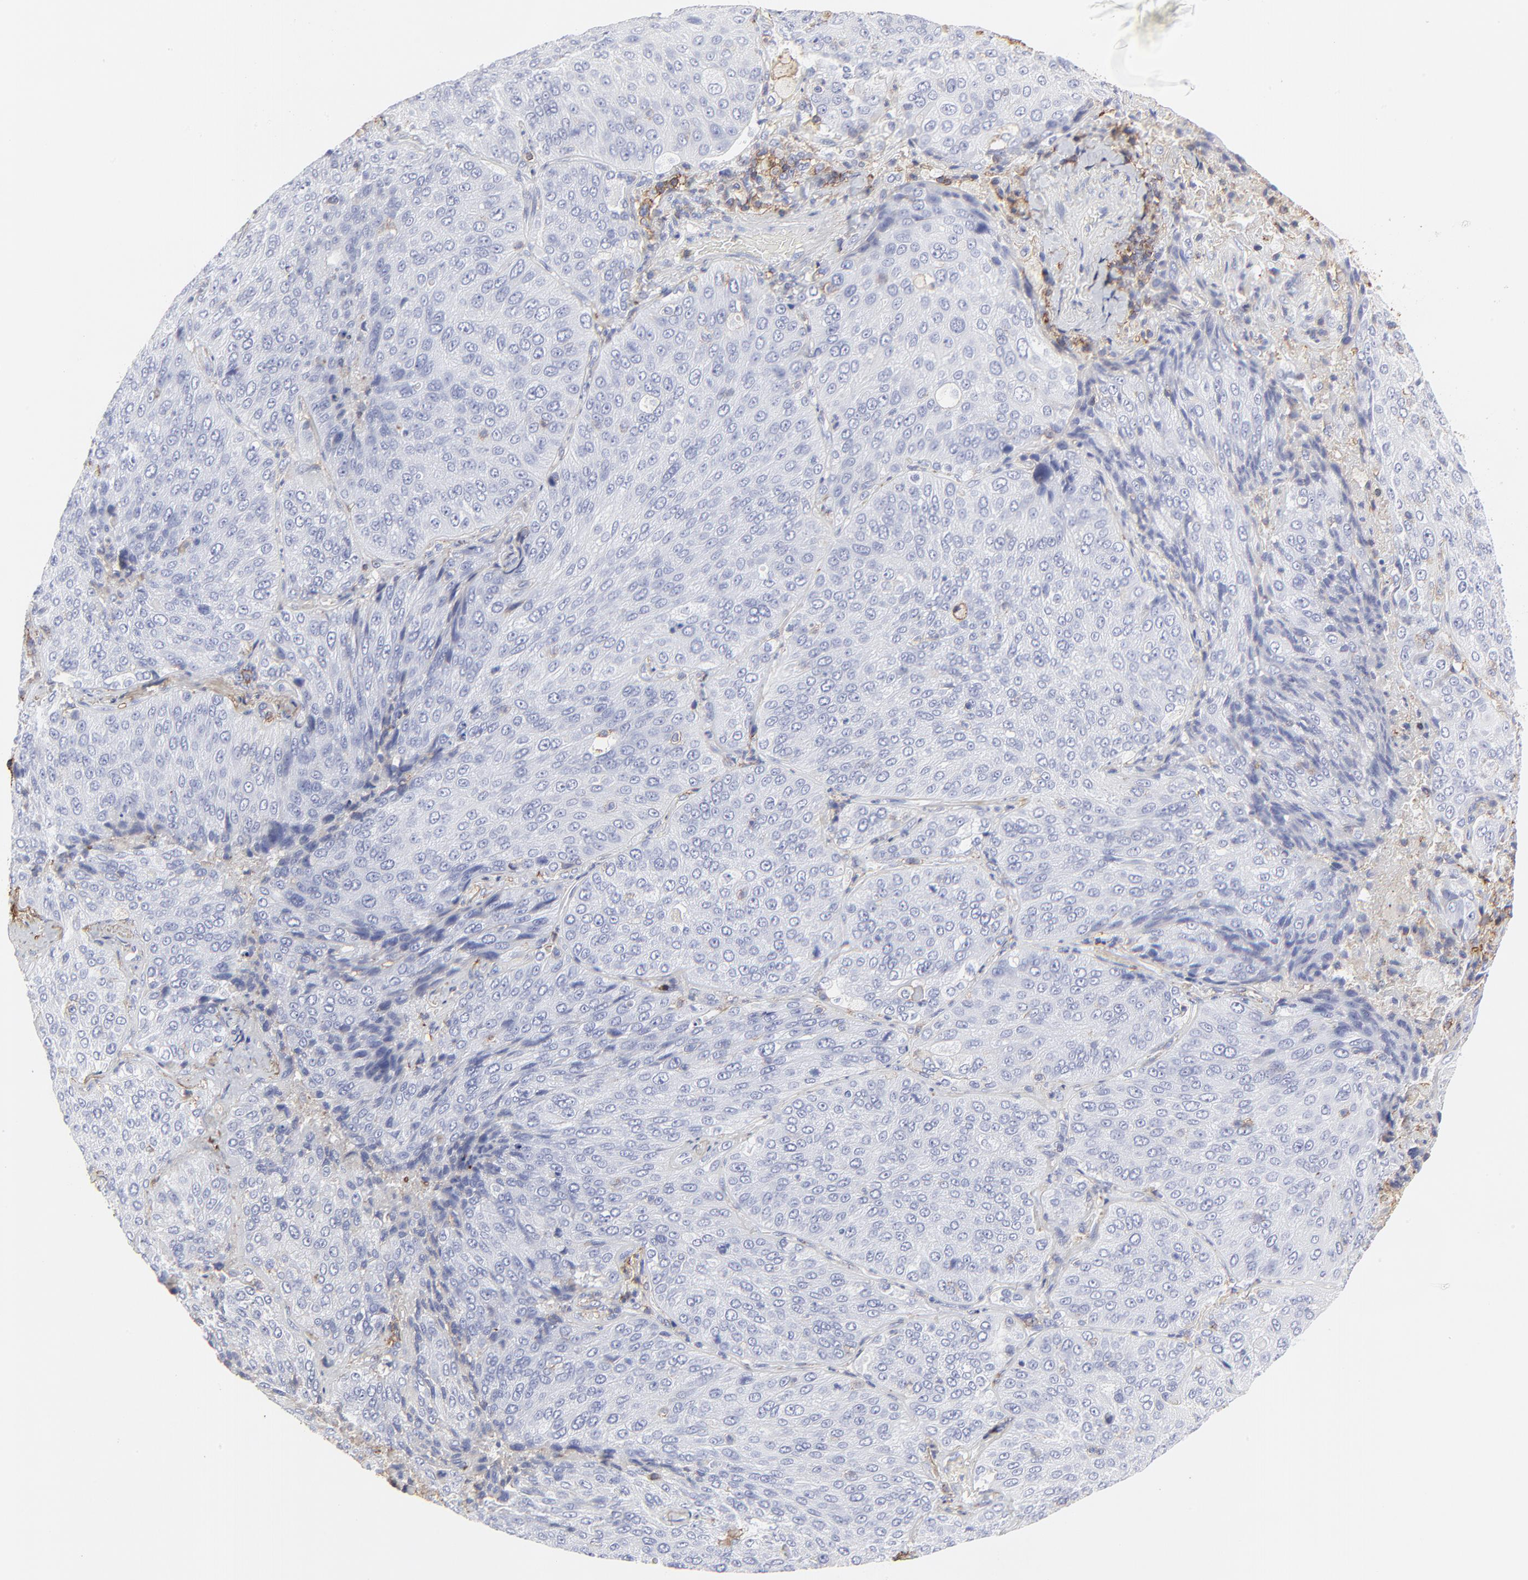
{"staining": {"intensity": "negative", "quantity": "none", "location": "none"}, "tissue": "lung cancer", "cell_type": "Tumor cells", "image_type": "cancer", "snomed": [{"axis": "morphology", "description": "Squamous cell carcinoma, NOS"}, {"axis": "topography", "description": "Lung"}], "caption": "Tumor cells are negative for protein expression in human squamous cell carcinoma (lung). (Brightfield microscopy of DAB (3,3'-diaminobenzidine) immunohistochemistry at high magnification).", "gene": "ANXA6", "patient": {"sex": "male", "age": 54}}